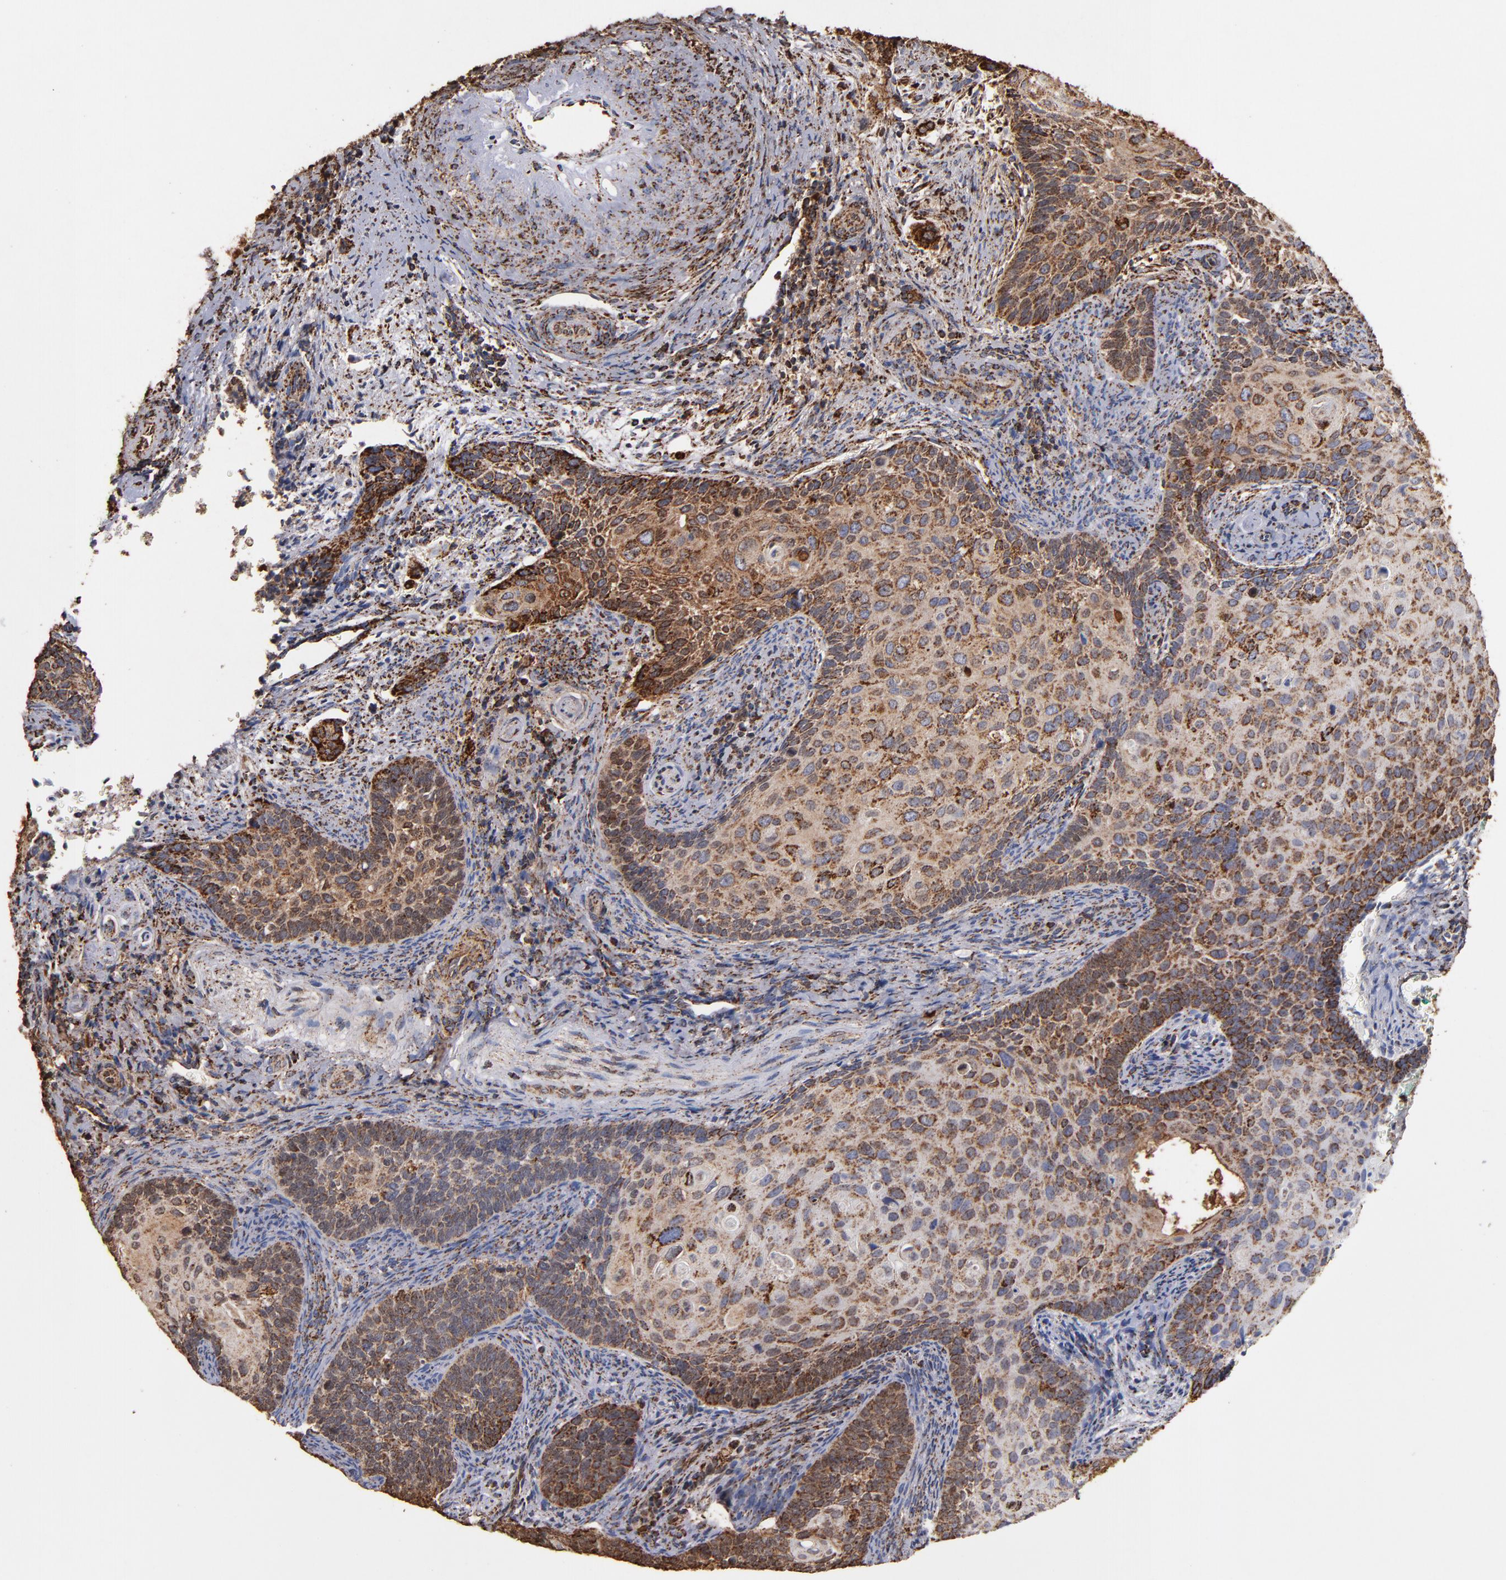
{"staining": {"intensity": "strong", "quantity": ">75%", "location": "cytoplasmic/membranous"}, "tissue": "cervical cancer", "cell_type": "Tumor cells", "image_type": "cancer", "snomed": [{"axis": "morphology", "description": "Squamous cell carcinoma, NOS"}, {"axis": "topography", "description": "Cervix"}], "caption": "Immunohistochemical staining of squamous cell carcinoma (cervical) displays high levels of strong cytoplasmic/membranous staining in about >75% of tumor cells.", "gene": "SOD2", "patient": {"sex": "female", "age": 33}}